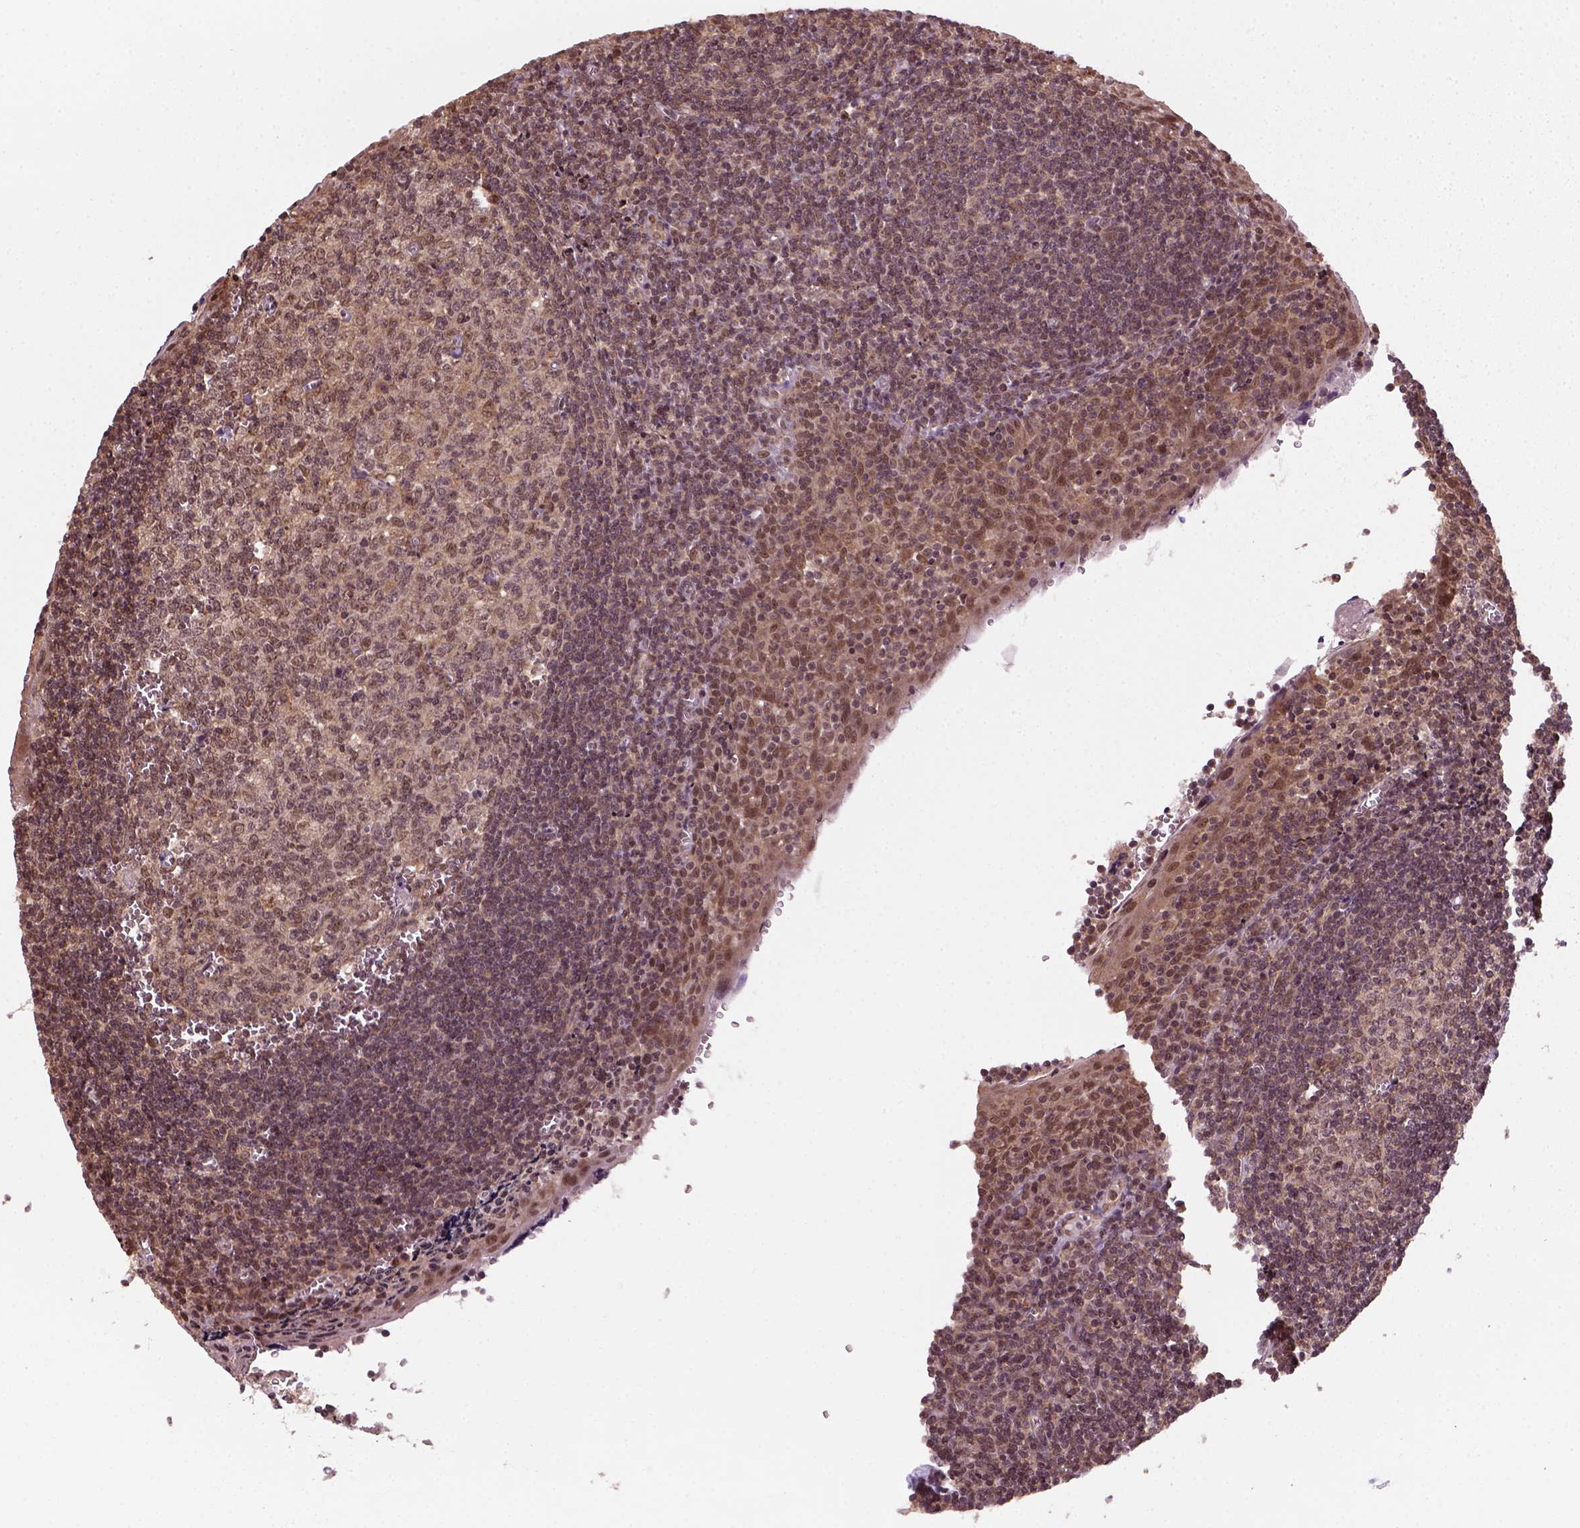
{"staining": {"intensity": "moderate", "quantity": ">75%", "location": "cytoplasmic/membranous,nuclear"}, "tissue": "tonsil", "cell_type": "Germinal center cells", "image_type": "normal", "snomed": [{"axis": "morphology", "description": "Normal tissue, NOS"}, {"axis": "morphology", "description": "Inflammation, NOS"}, {"axis": "topography", "description": "Tonsil"}], "caption": "A photomicrograph of human tonsil stained for a protein reveals moderate cytoplasmic/membranous,nuclear brown staining in germinal center cells. The staining was performed using DAB (3,3'-diaminobenzidine) to visualize the protein expression in brown, while the nuclei were stained in blue with hematoxylin (Magnification: 20x).", "gene": "NUDT9", "patient": {"sex": "female", "age": 31}}